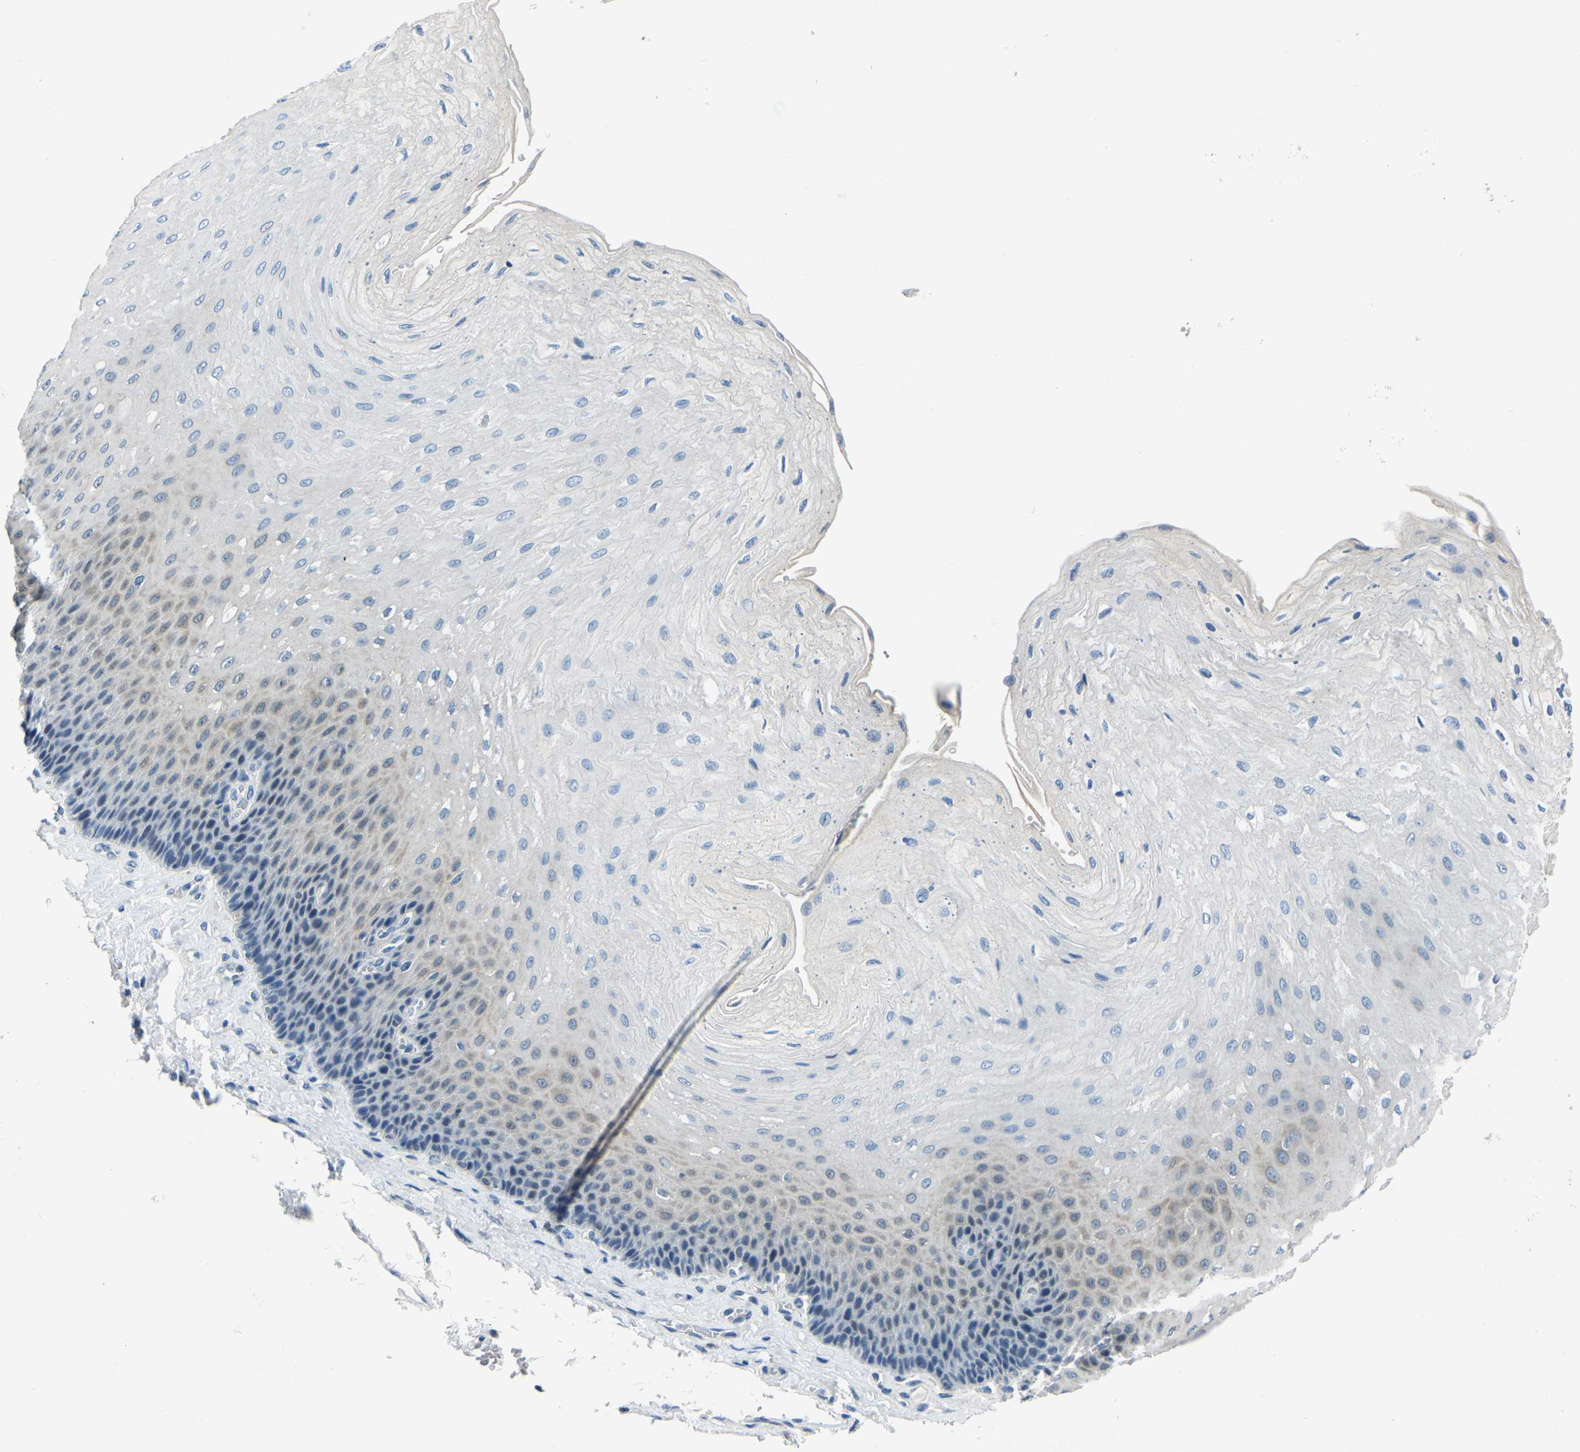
{"staining": {"intensity": "weak", "quantity": "<25%", "location": "cytoplasmic/membranous"}, "tissue": "esophagus", "cell_type": "Squamous epithelial cells", "image_type": "normal", "snomed": [{"axis": "morphology", "description": "Normal tissue, NOS"}, {"axis": "topography", "description": "Esophagus"}], "caption": "Esophagus stained for a protein using immunohistochemistry demonstrates no expression squamous epithelial cells.", "gene": "XIRP1", "patient": {"sex": "female", "age": 72}}